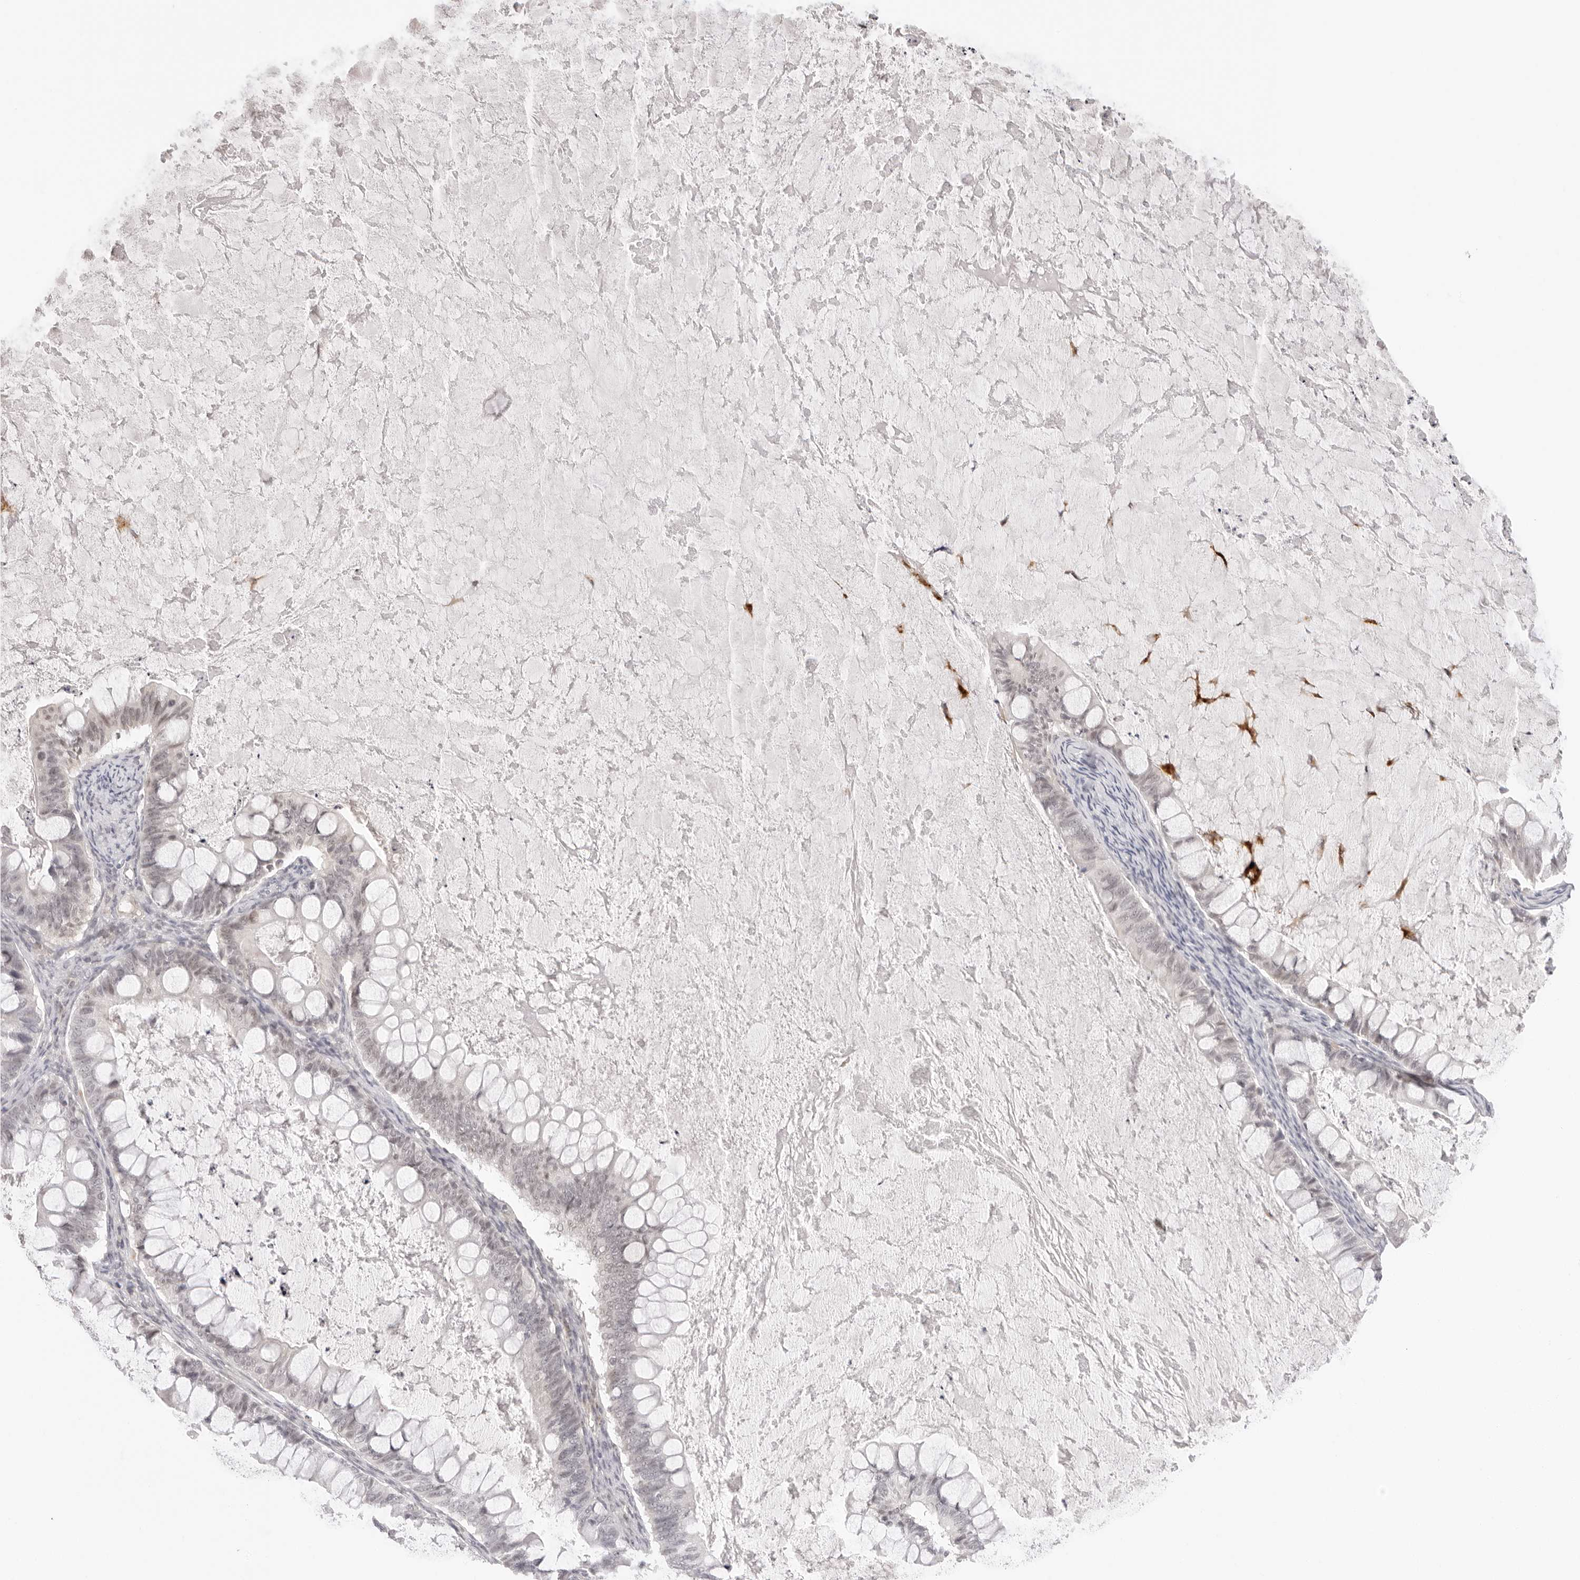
{"staining": {"intensity": "negative", "quantity": "none", "location": "none"}, "tissue": "ovarian cancer", "cell_type": "Tumor cells", "image_type": "cancer", "snomed": [{"axis": "morphology", "description": "Cystadenocarcinoma, mucinous, NOS"}, {"axis": "topography", "description": "Ovary"}], "caption": "Human ovarian cancer stained for a protein using immunohistochemistry (IHC) reveals no expression in tumor cells.", "gene": "STRADB", "patient": {"sex": "female", "age": 61}}